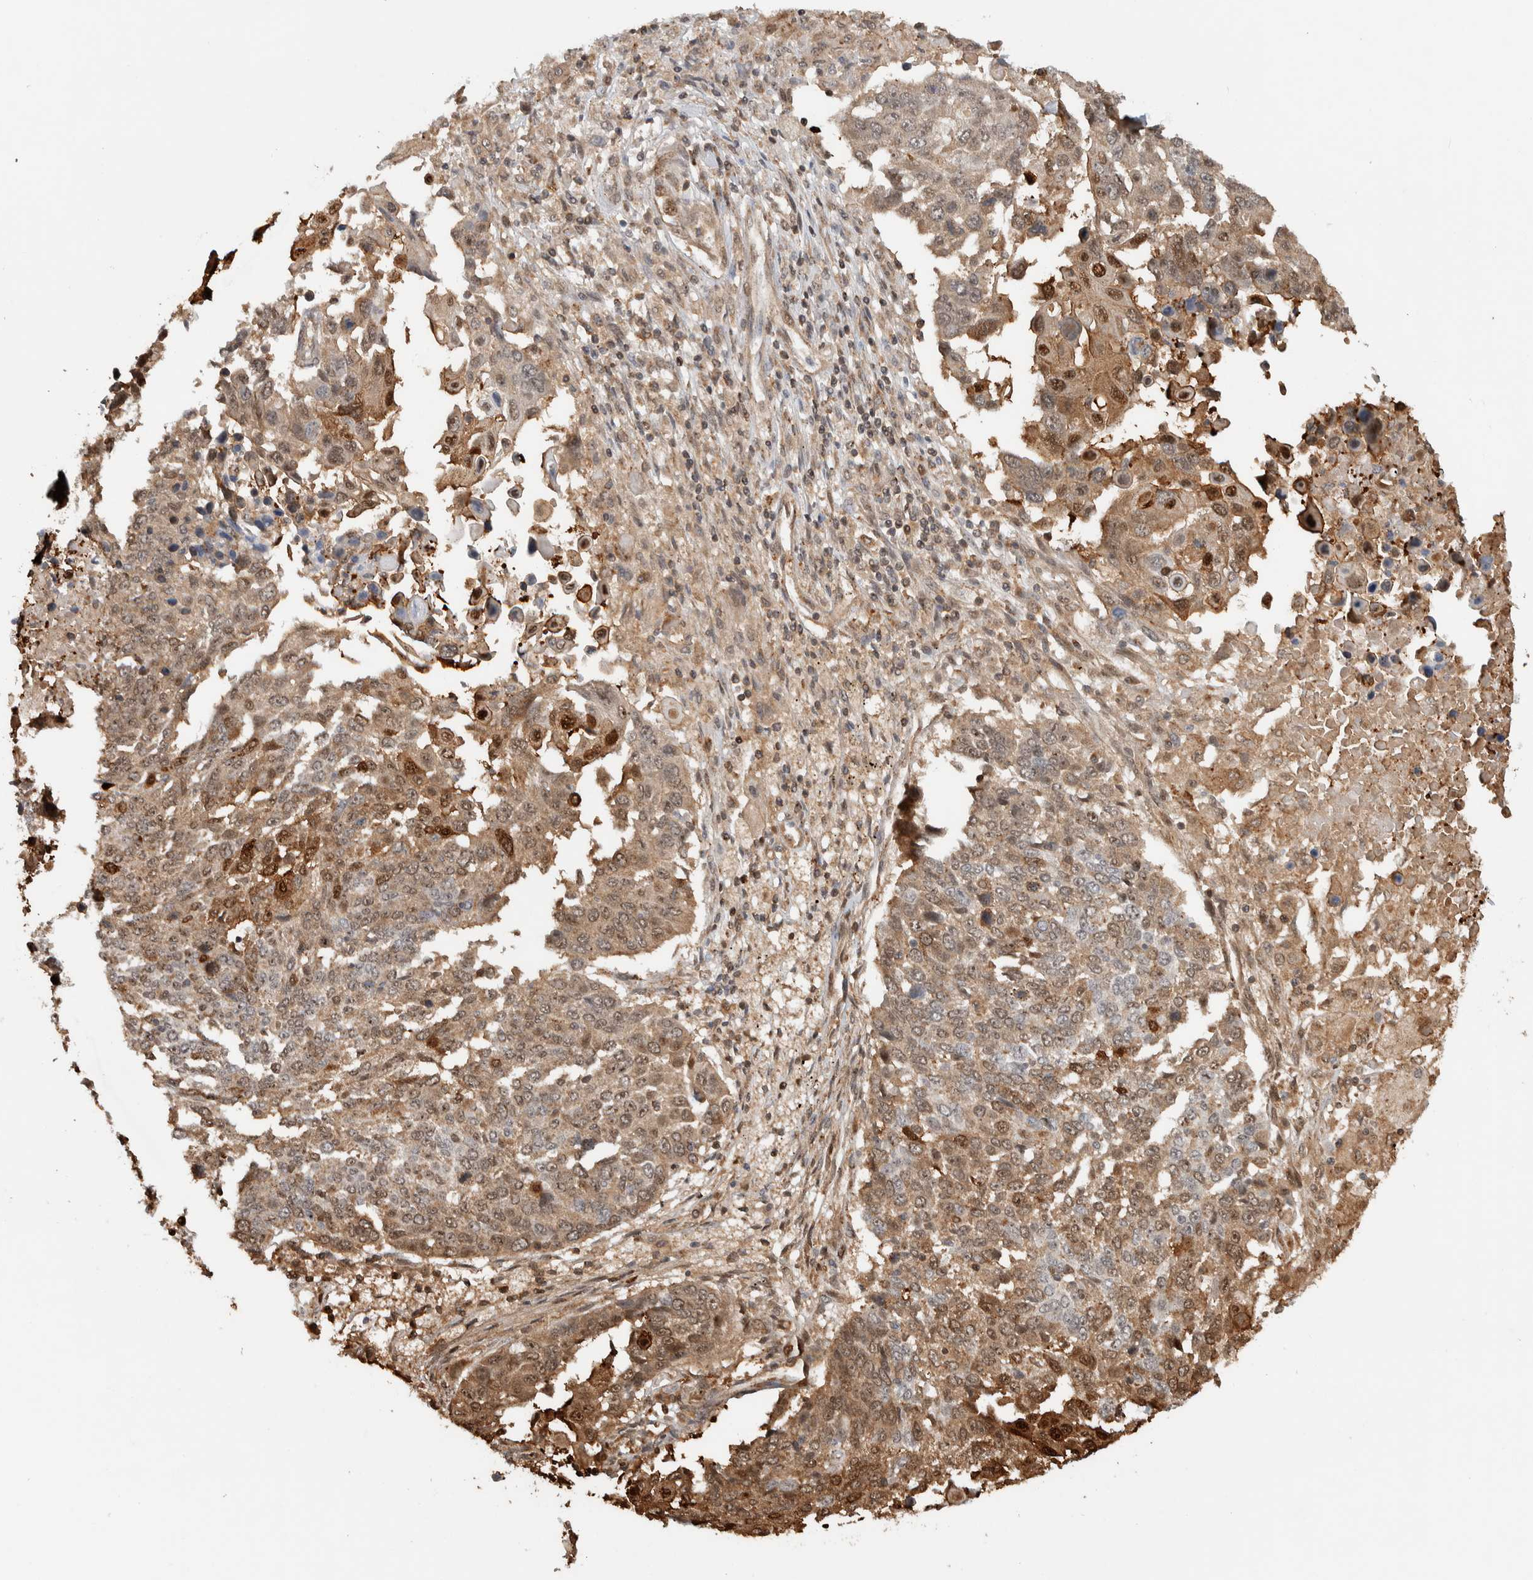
{"staining": {"intensity": "weak", "quantity": ">75%", "location": "cytoplasmic/membranous,nuclear"}, "tissue": "lung cancer", "cell_type": "Tumor cells", "image_type": "cancer", "snomed": [{"axis": "morphology", "description": "Squamous cell carcinoma, NOS"}, {"axis": "topography", "description": "Lung"}], "caption": "DAB (3,3'-diaminobenzidine) immunohistochemical staining of lung cancer (squamous cell carcinoma) demonstrates weak cytoplasmic/membranous and nuclear protein expression in about >75% of tumor cells.", "gene": "ZNF521", "patient": {"sex": "male", "age": 66}}